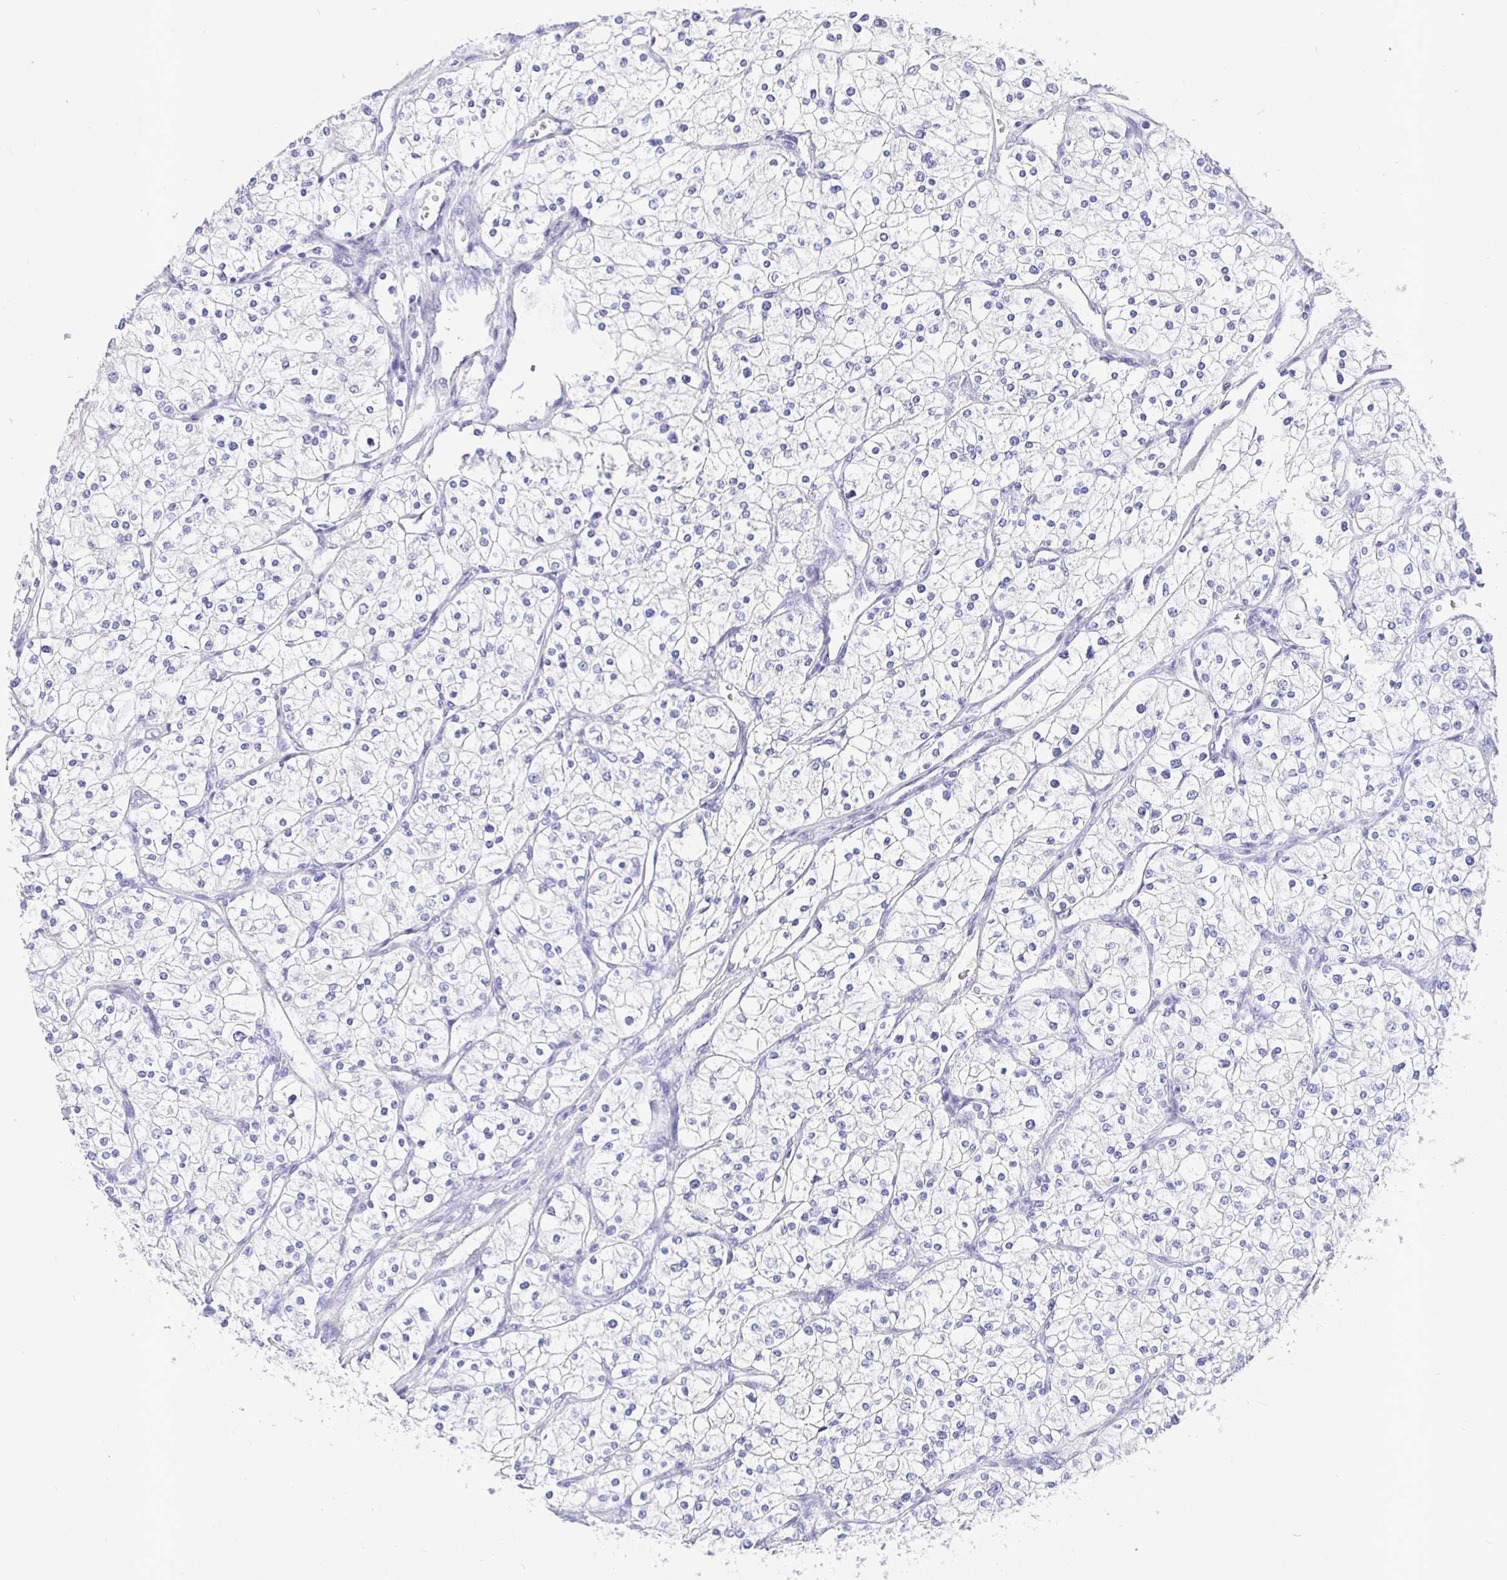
{"staining": {"intensity": "negative", "quantity": "none", "location": "none"}, "tissue": "renal cancer", "cell_type": "Tumor cells", "image_type": "cancer", "snomed": [{"axis": "morphology", "description": "Adenocarcinoma, NOS"}, {"axis": "topography", "description": "Kidney"}], "caption": "A photomicrograph of adenocarcinoma (renal) stained for a protein exhibits no brown staining in tumor cells.", "gene": "TPTE", "patient": {"sex": "male", "age": 80}}